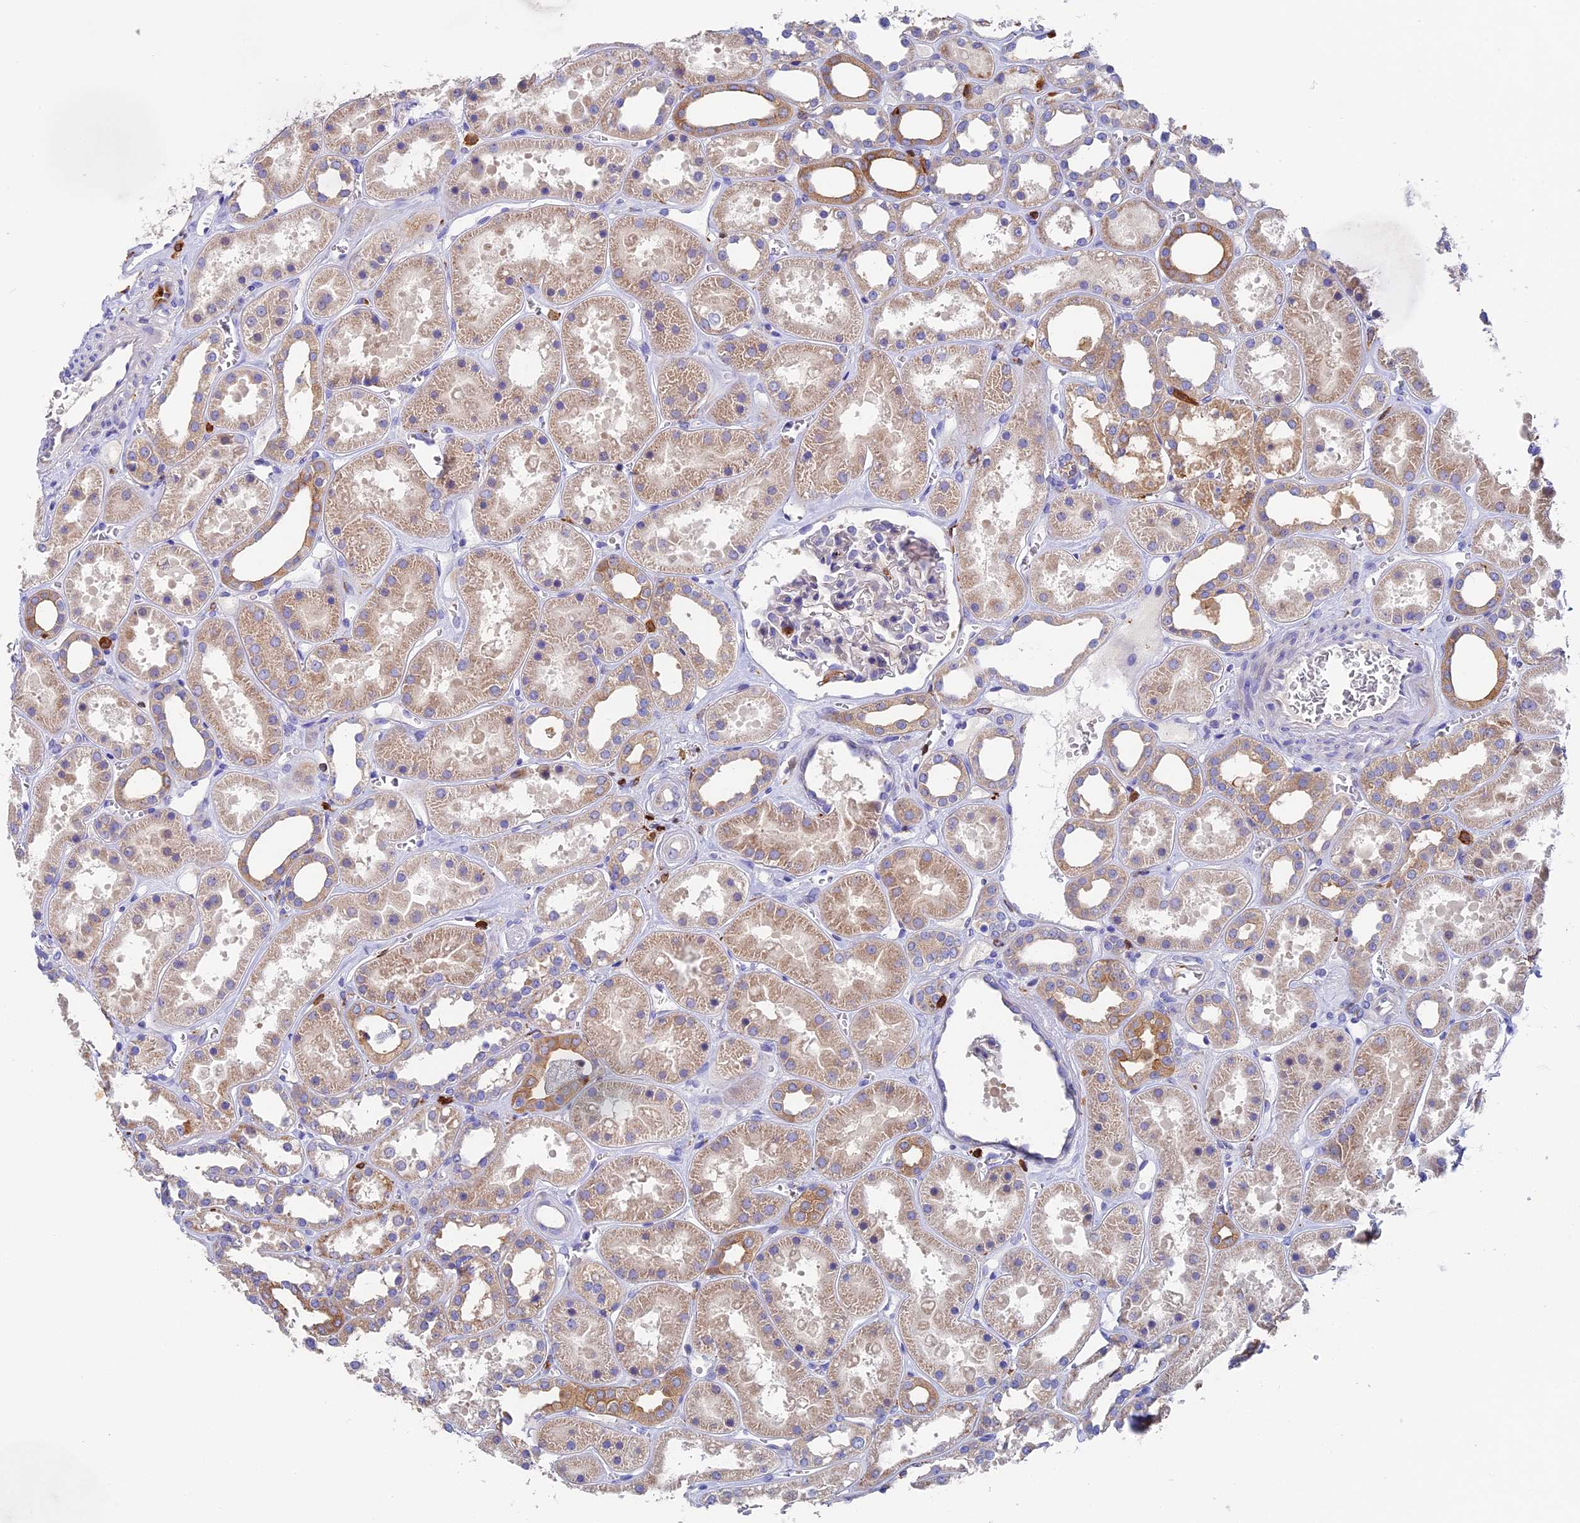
{"staining": {"intensity": "negative", "quantity": "none", "location": "none"}, "tissue": "kidney", "cell_type": "Cells in glomeruli", "image_type": "normal", "snomed": [{"axis": "morphology", "description": "Normal tissue, NOS"}, {"axis": "topography", "description": "Kidney"}], "caption": "This is a image of IHC staining of normal kidney, which shows no staining in cells in glomeruli.", "gene": "ADAT1", "patient": {"sex": "female", "age": 41}}